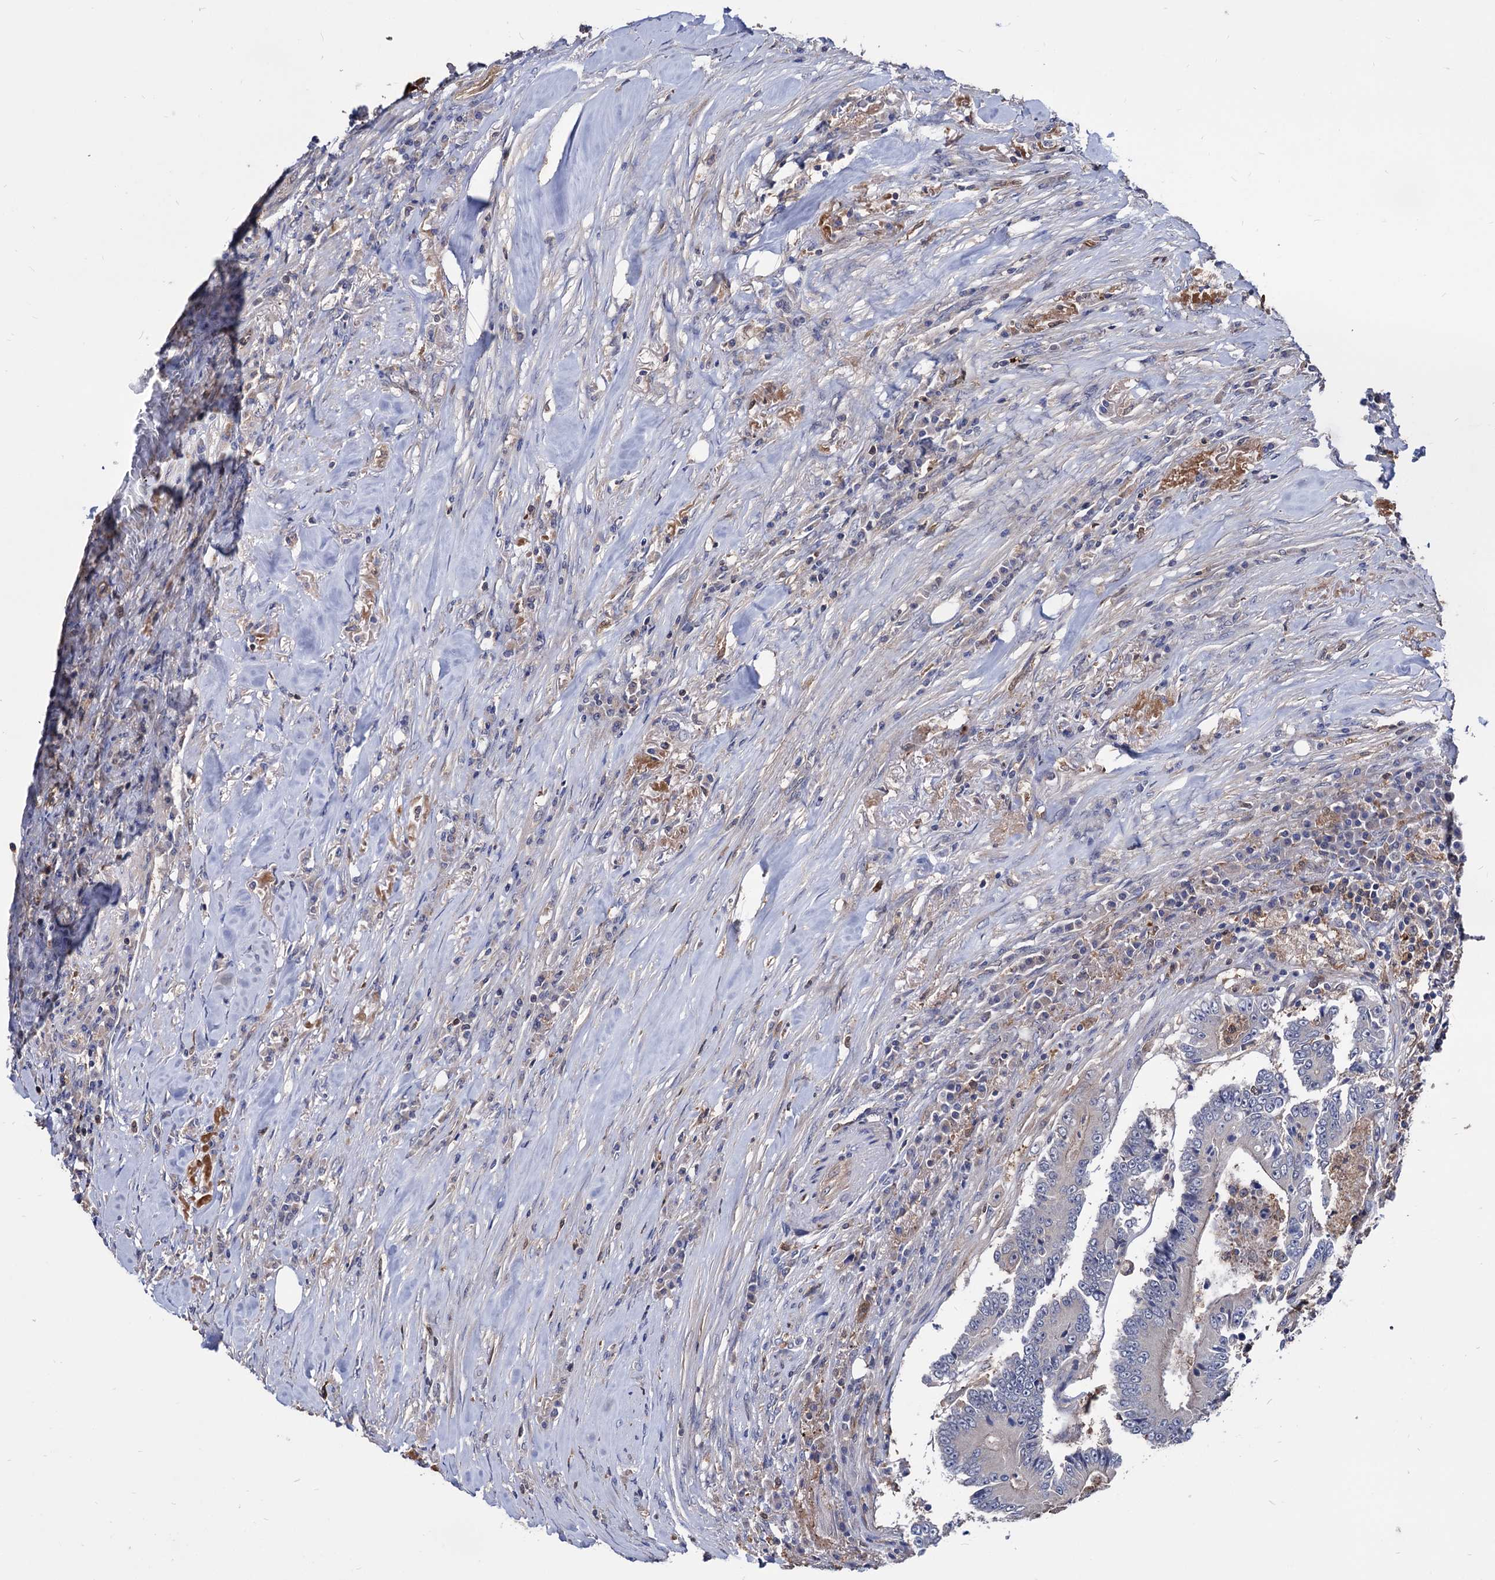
{"staining": {"intensity": "negative", "quantity": "none", "location": "none"}, "tissue": "colorectal cancer", "cell_type": "Tumor cells", "image_type": "cancer", "snomed": [{"axis": "morphology", "description": "Adenocarcinoma, NOS"}, {"axis": "topography", "description": "Colon"}], "caption": "Immunohistochemistry (IHC) micrograph of neoplastic tissue: human colorectal cancer stained with DAB shows no significant protein staining in tumor cells.", "gene": "CPPED1", "patient": {"sex": "male", "age": 83}}